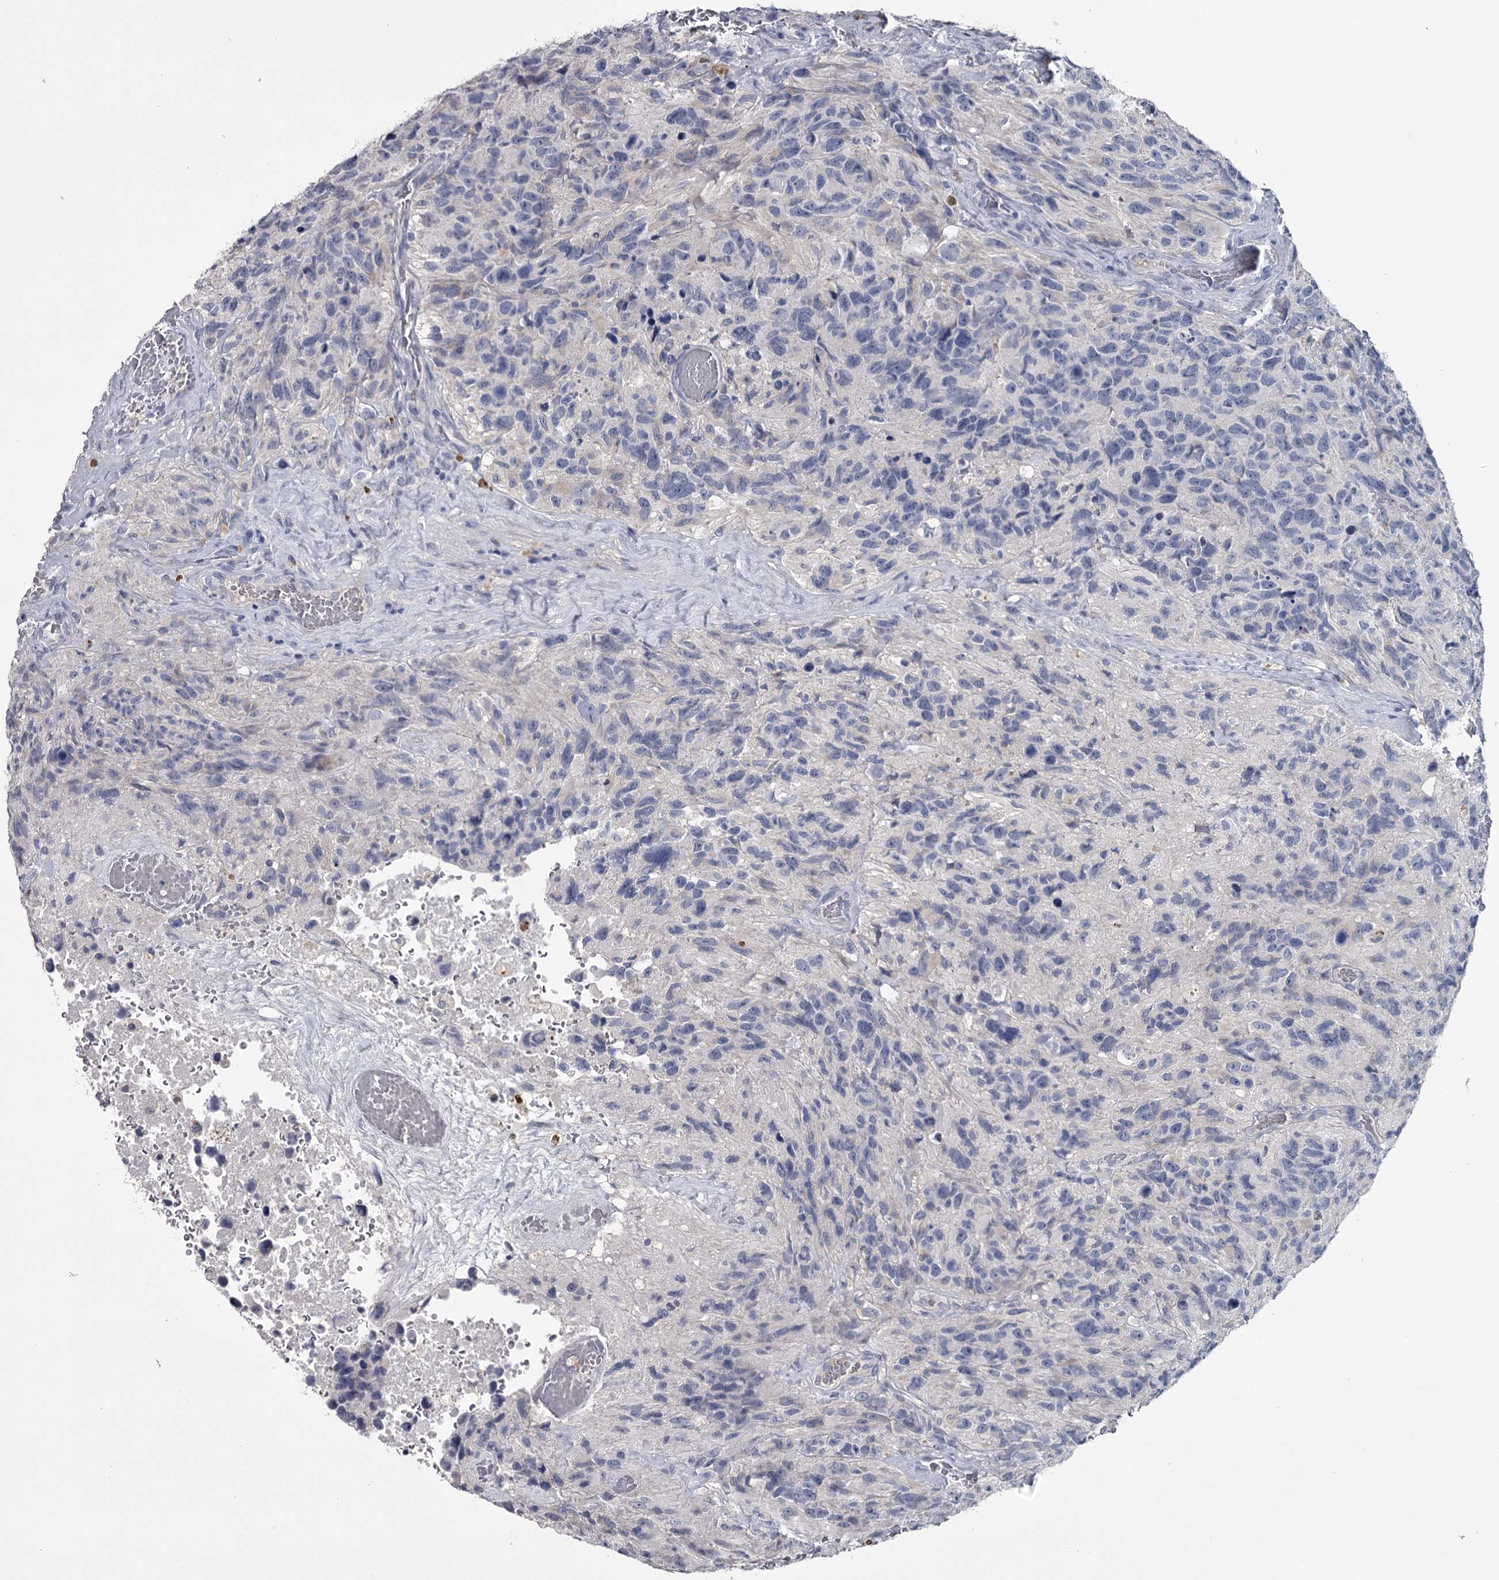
{"staining": {"intensity": "negative", "quantity": "none", "location": "none"}, "tissue": "glioma", "cell_type": "Tumor cells", "image_type": "cancer", "snomed": [{"axis": "morphology", "description": "Glioma, malignant, High grade"}, {"axis": "topography", "description": "Brain"}], "caption": "The micrograph displays no significant positivity in tumor cells of high-grade glioma (malignant). The staining is performed using DAB (3,3'-diaminobenzidine) brown chromogen with nuclei counter-stained in using hematoxylin.", "gene": "DAO", "patient": {"sex": "male", "age": 69}}